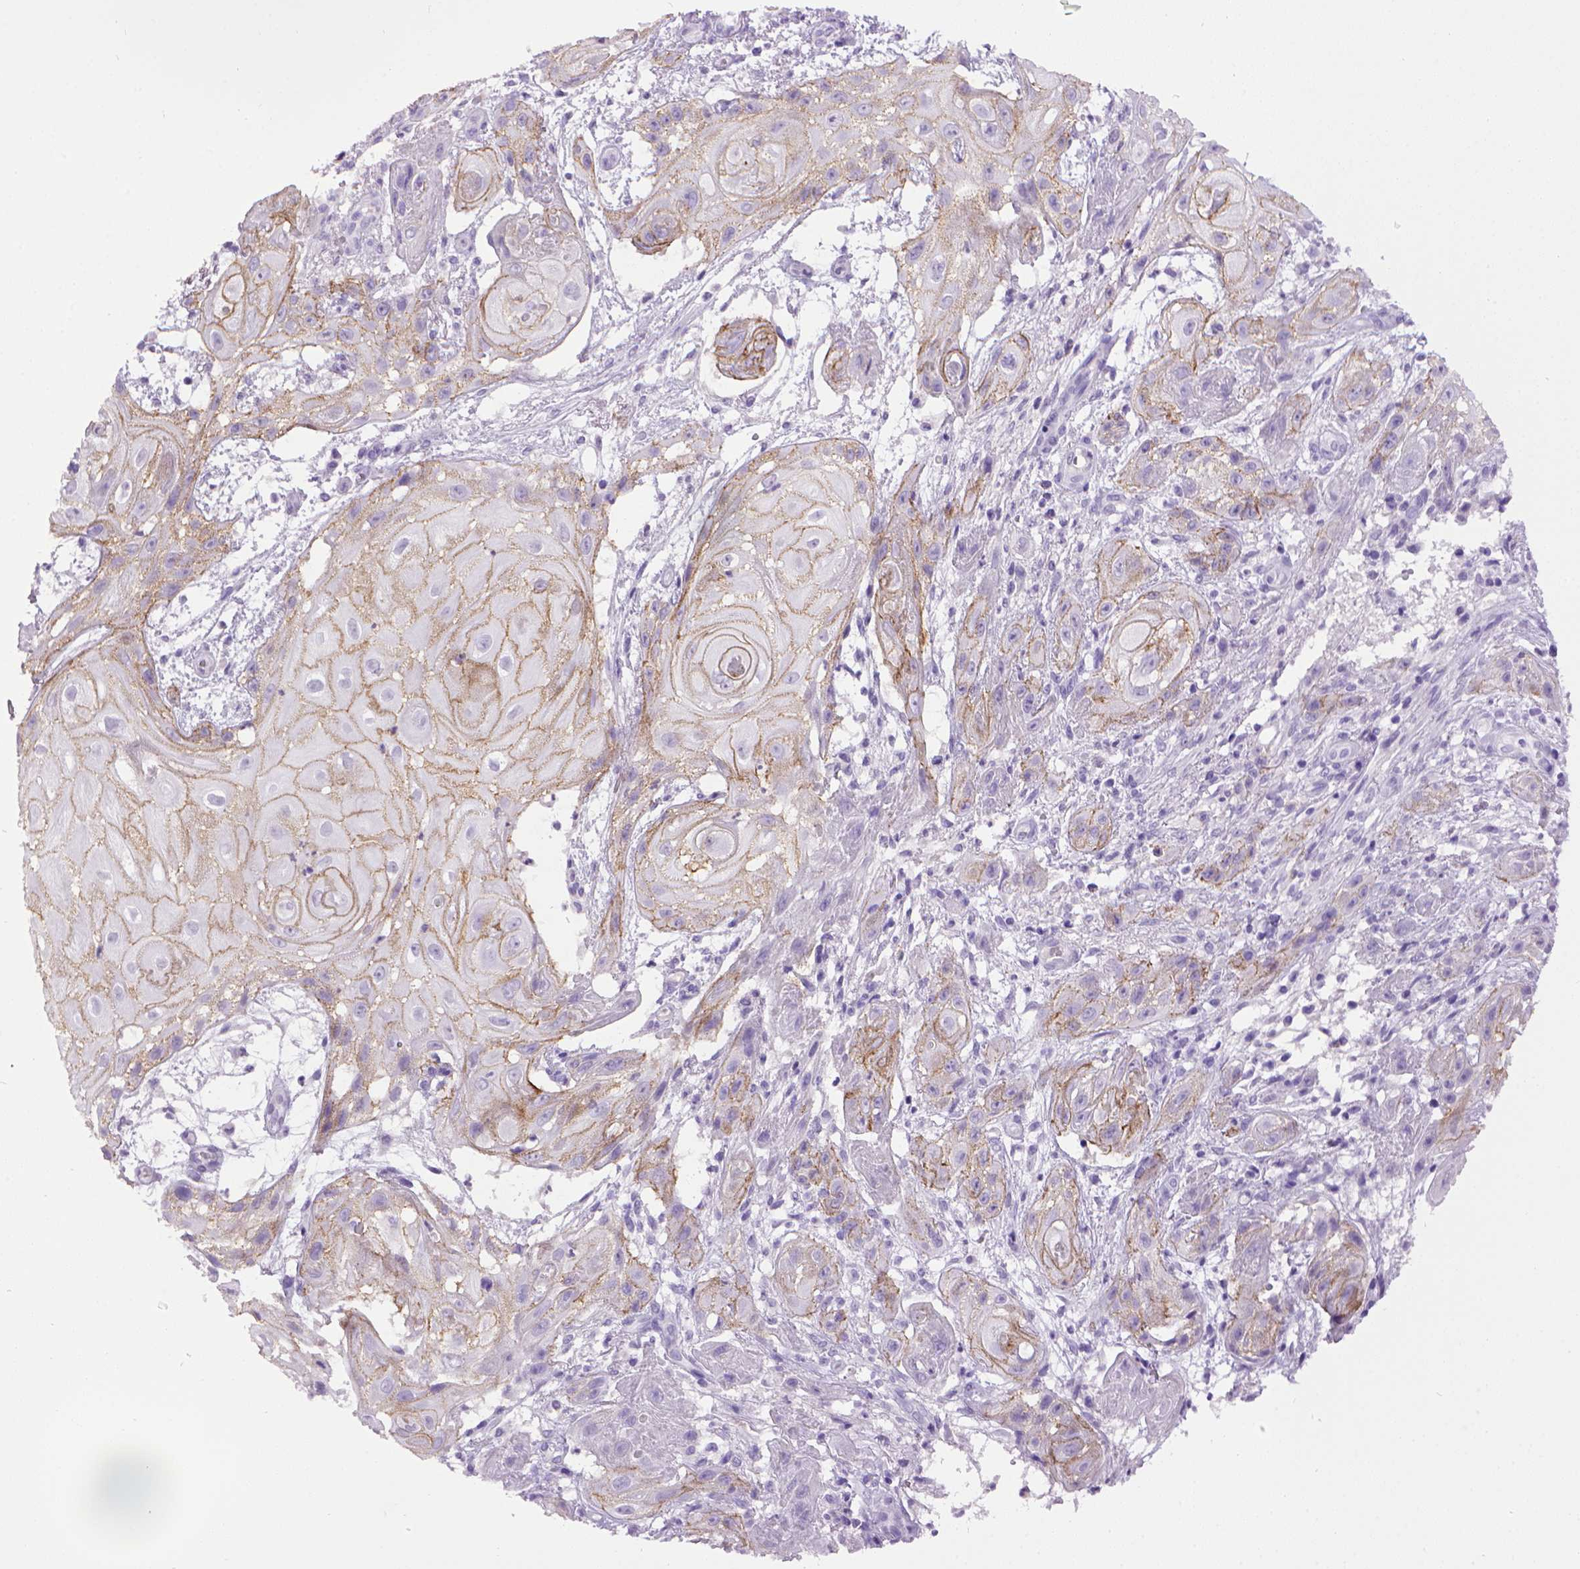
{"staining": {"intensity": "weak", "quantity": ">75%", "location": "cytoplasmic/membranous"}, "tissue": "skin cancer", "cell_type": "Tumor cells", "image_type": "cancer", "snomed": [{"axis": "morphology", "description": "Squamous cell carcinoma, NOS"}, {"axis": "topography", "description": "Skin"}], "caption": "A high-resolution photomicrograph shows immunohistochemistry (IHC) staining of squamous cell carcinoma (skin), which shows weak cytoplasmic/membranous expression in approximately >75% of tumor cells. (DAB = brown stain, brightfield microscopy at high magnification).", "gene": "CDH1", "patient": {"sex": "male", "age": 62}}